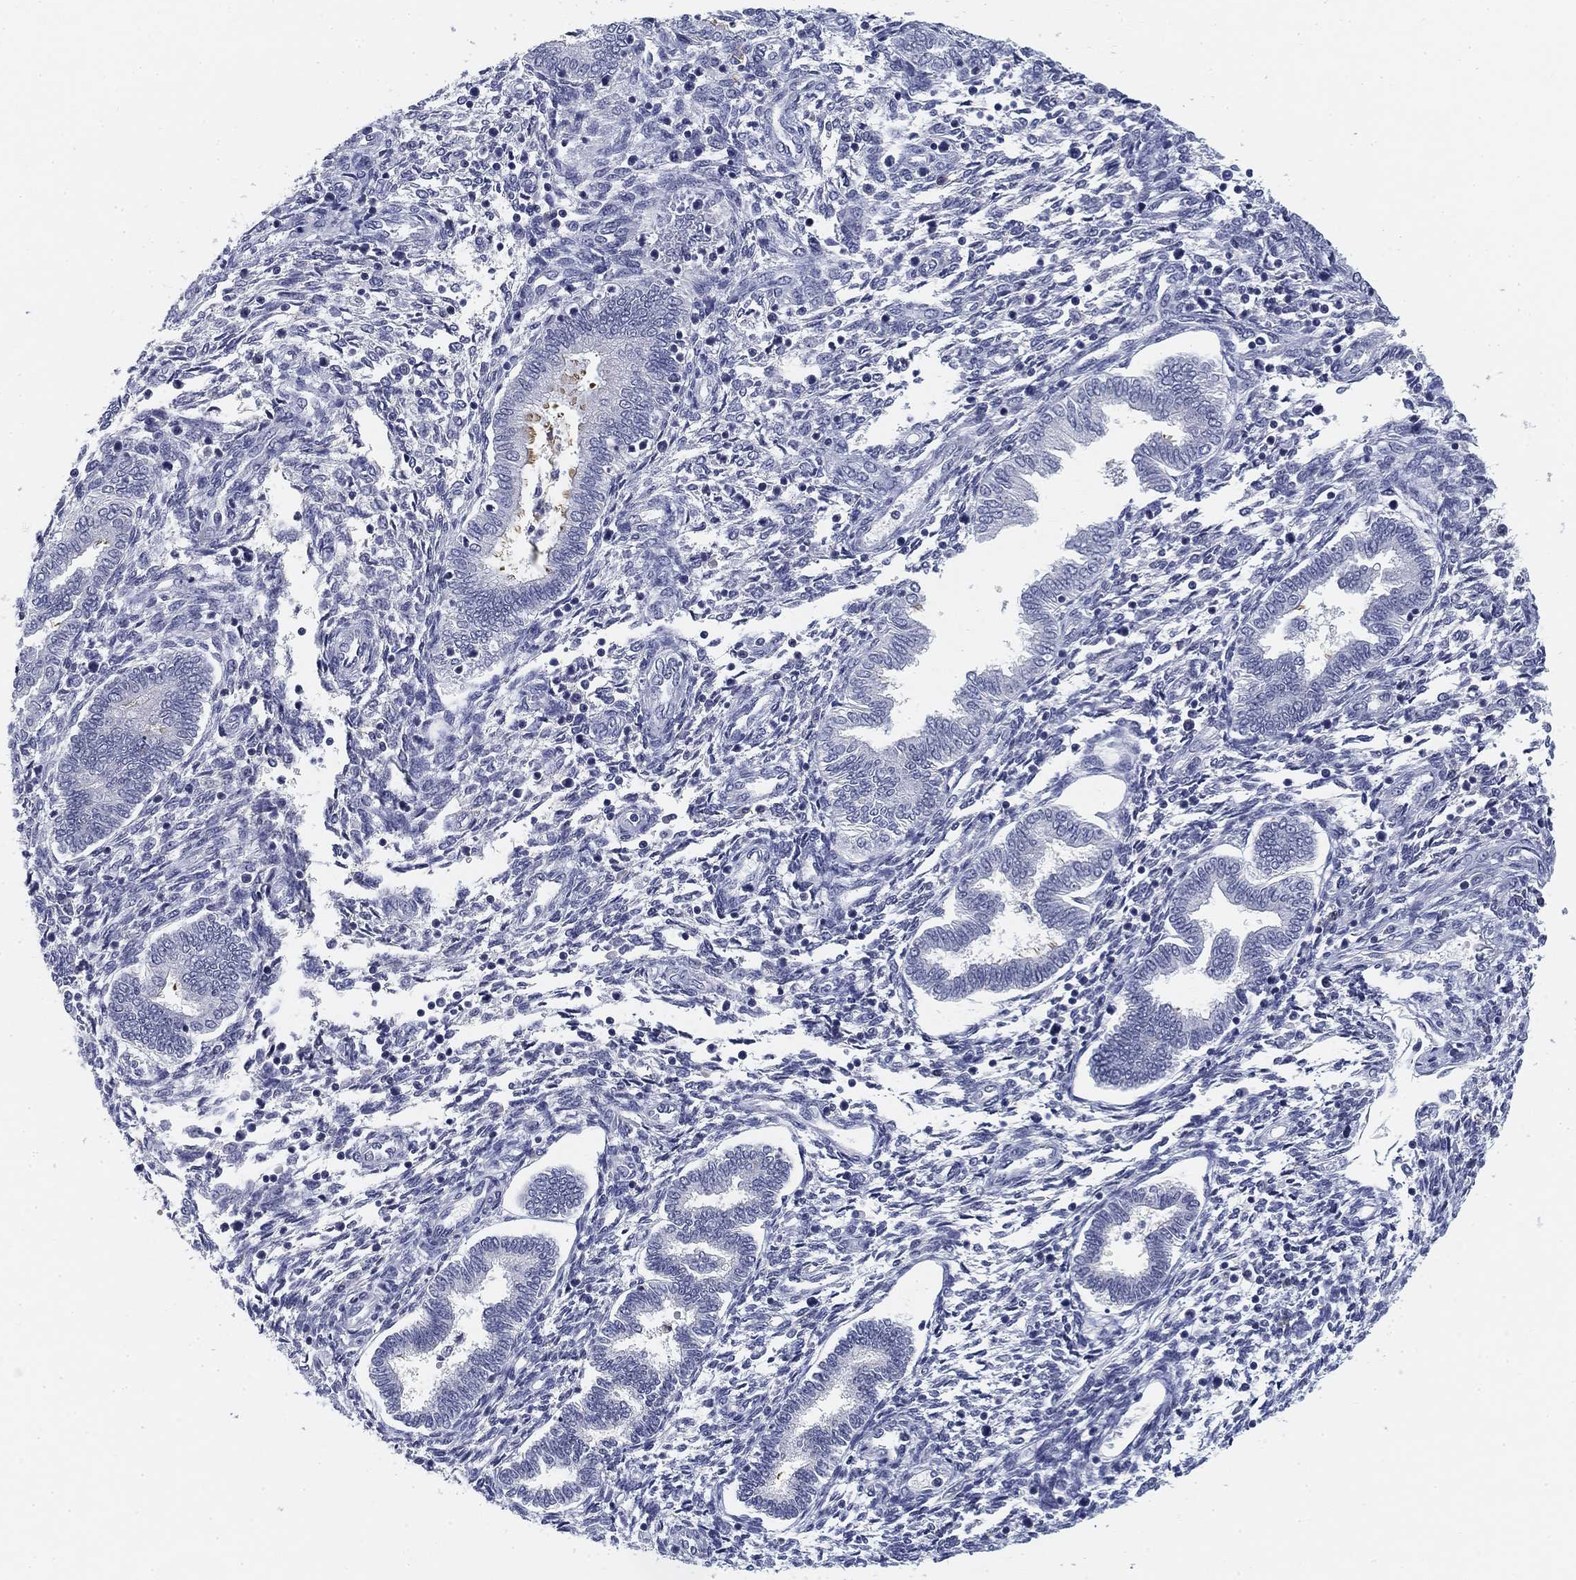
{"staining": {"intensity": "negative", "quantity": "none", "location": "none"}, "tissue": "endometrium", "cell_type": "Cells in endometrial stroma", "image_type": "normal", "snomed": [{"axis": "morphology", "description": "Normal tissue, NOS"}, {"axis": "topography", "description": "Endometrium"}], "caption": "The photomicrograph shows no significant staining in cells in endometrial stroma of endometrium. The staining was performed using DAB to visualize the protein expression in brown, while the nuclei were stained in blue with hematoxylin (Magnification: 20x).", "gene": "SLC2A5", "patient": {"sex": "female", "age": 42}}